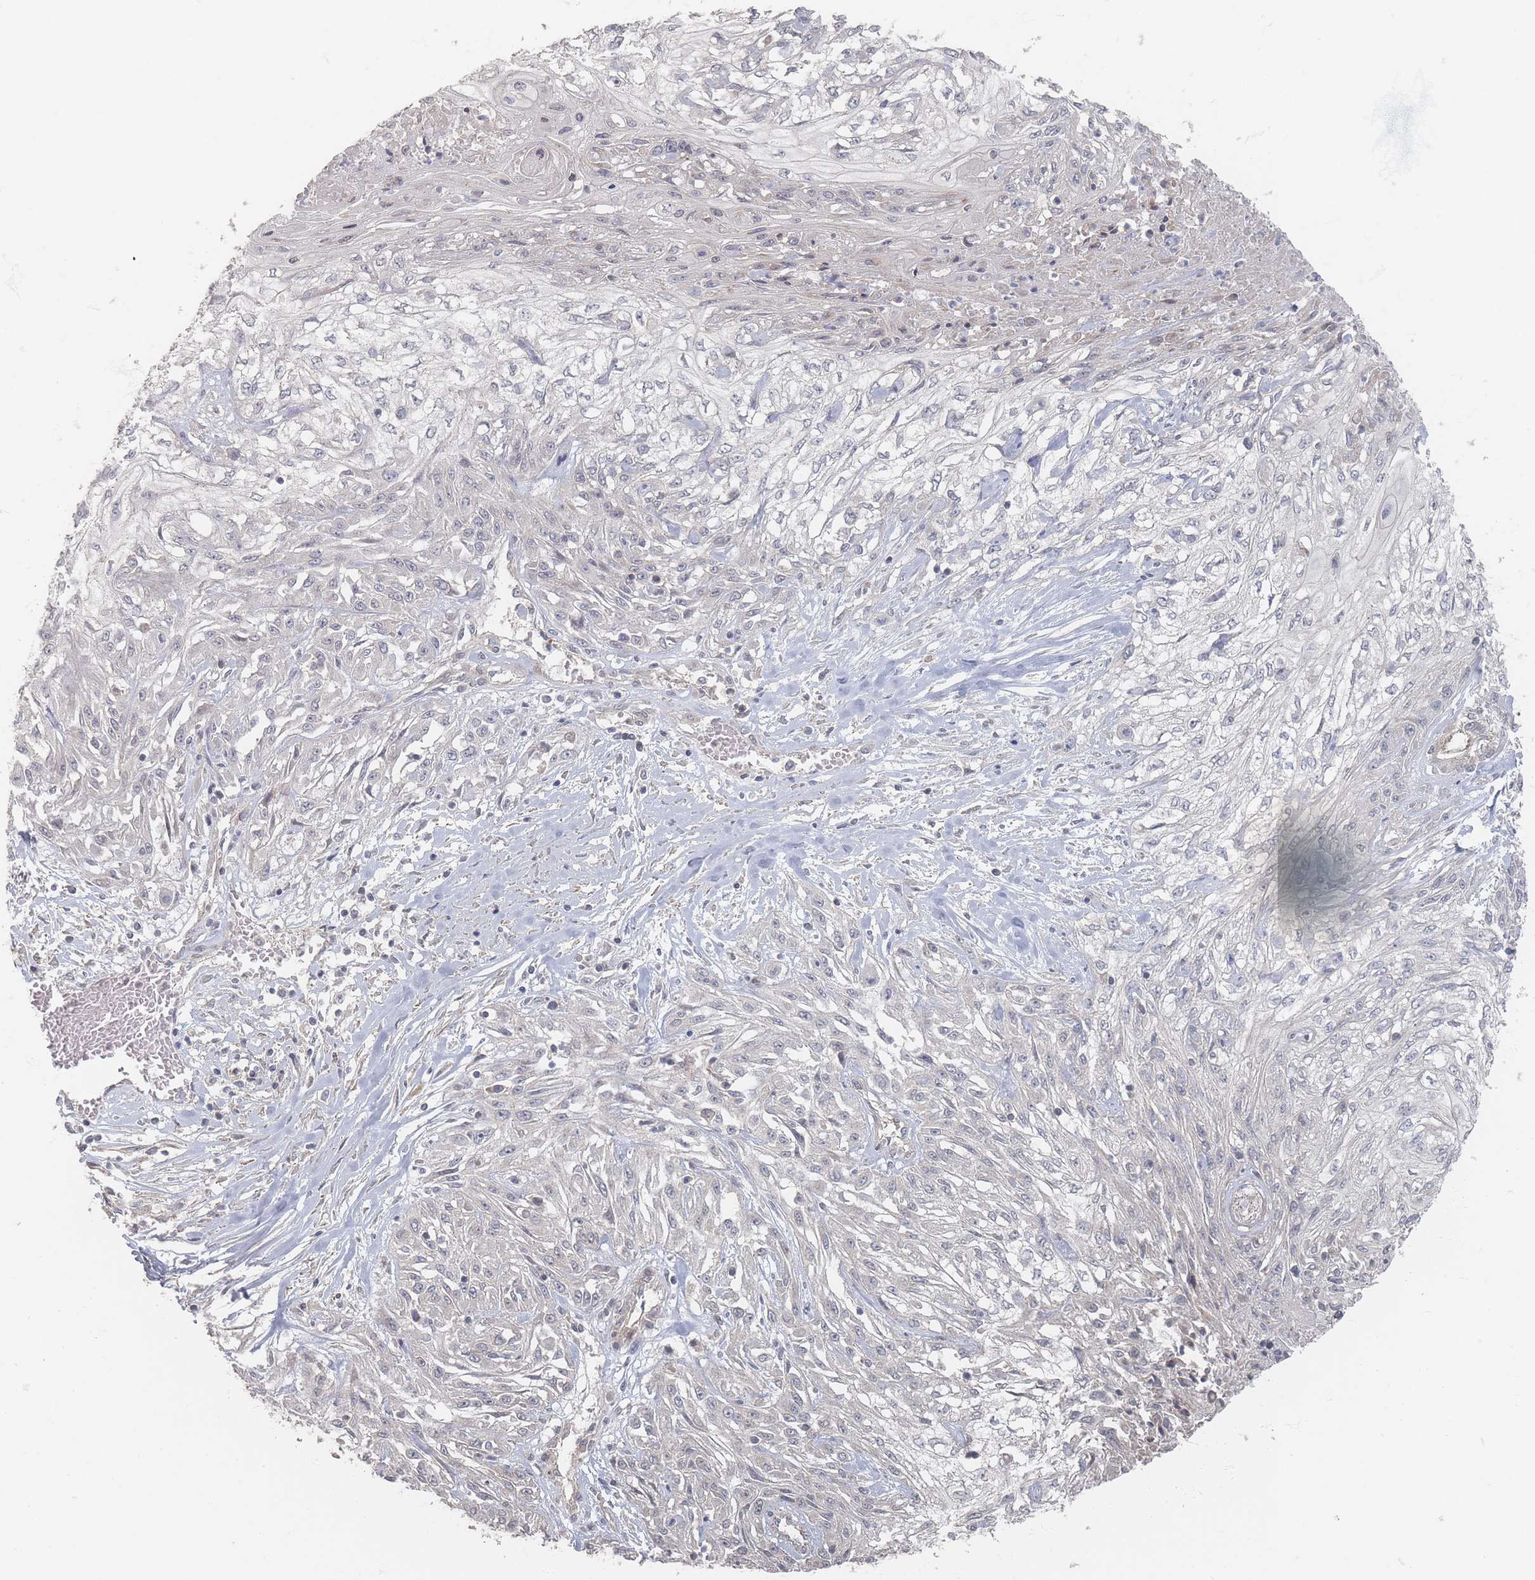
{"staining": {"intensity": "negative", "quantity": "none", "location": "none"}, "tissue": "skin cancer", "cell_type": "Tumor cells", "image_type": "cancer", "snomed": [{"axis": "morphology", "description": "Squamous cell carcinoma, NOS"}, {"axis": "morphology", "description": "Squamous cell carcinoma, metastatic, NOS"}, {"axis": "topography", "description": "Skin"}, {"axis": "topography", "description": "Lymph node"}], "caption": "DAB (3,3'-diaminobenzidine) immunohistochemical staining of human skin metastatic squamous cell carcinoma demonstrates no significant staining in tumor cells. (DAB IHC with hematoxylin counter stain).", "gene": "GLE1", "patient": {"sex": "male", "age": 75}}